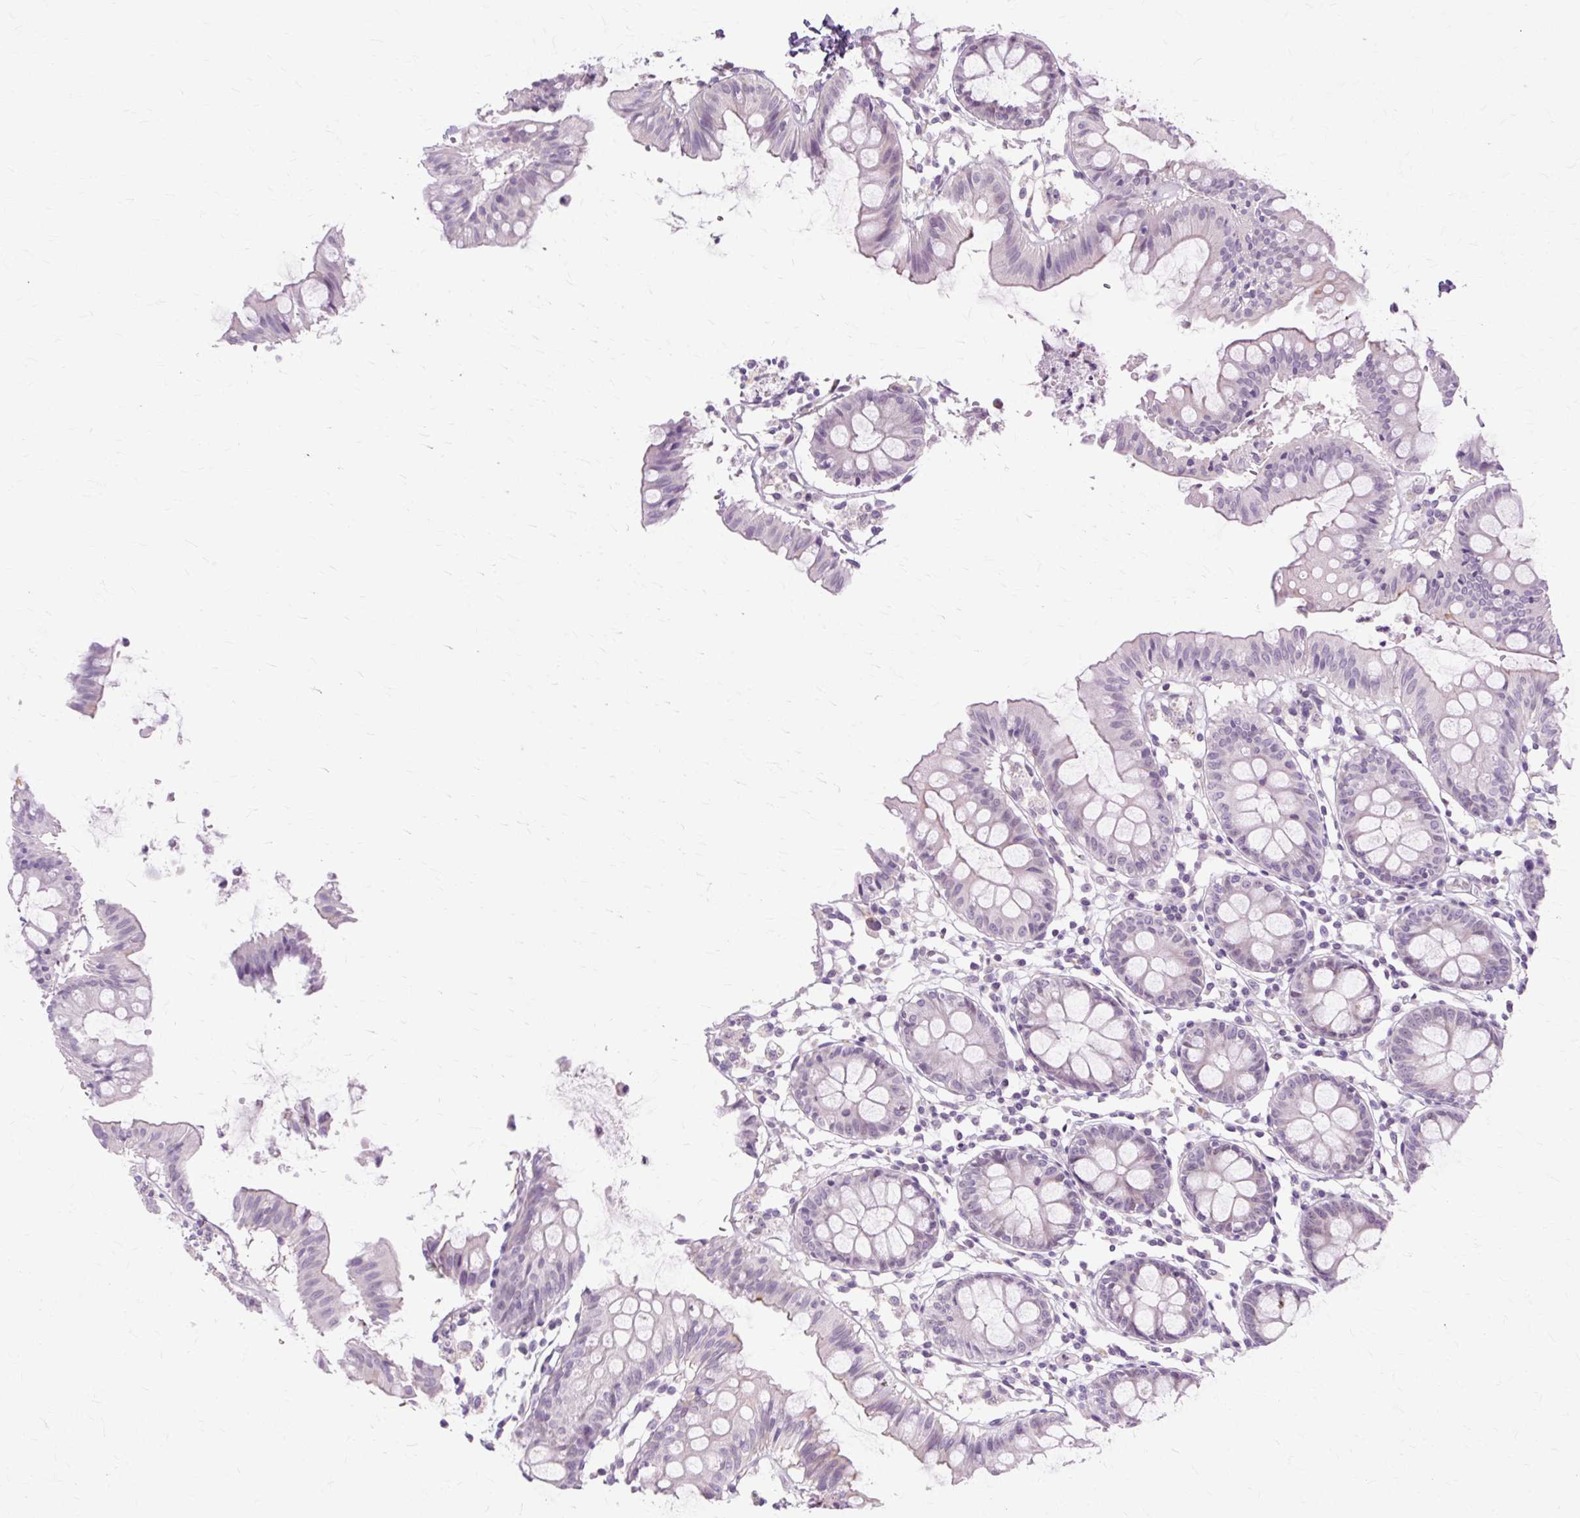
{"staining": {"intensity": "negative", "quantity": "none", "location": "none"}, "tissue": "colon", "cell_type": "Endothelial cells", "image_type": "normal", "snomed": [{"axis": "morphology", "description": "Normal tissue, NOS"}, {"axis": "topography", "description": "Colon"}], "caption": "Endothelial cells are negative for protein expression in benign human colon. Nuclei are stained in blue.", "gene": "ZNF35", "patient": {"sex": "female", "age": 84}}